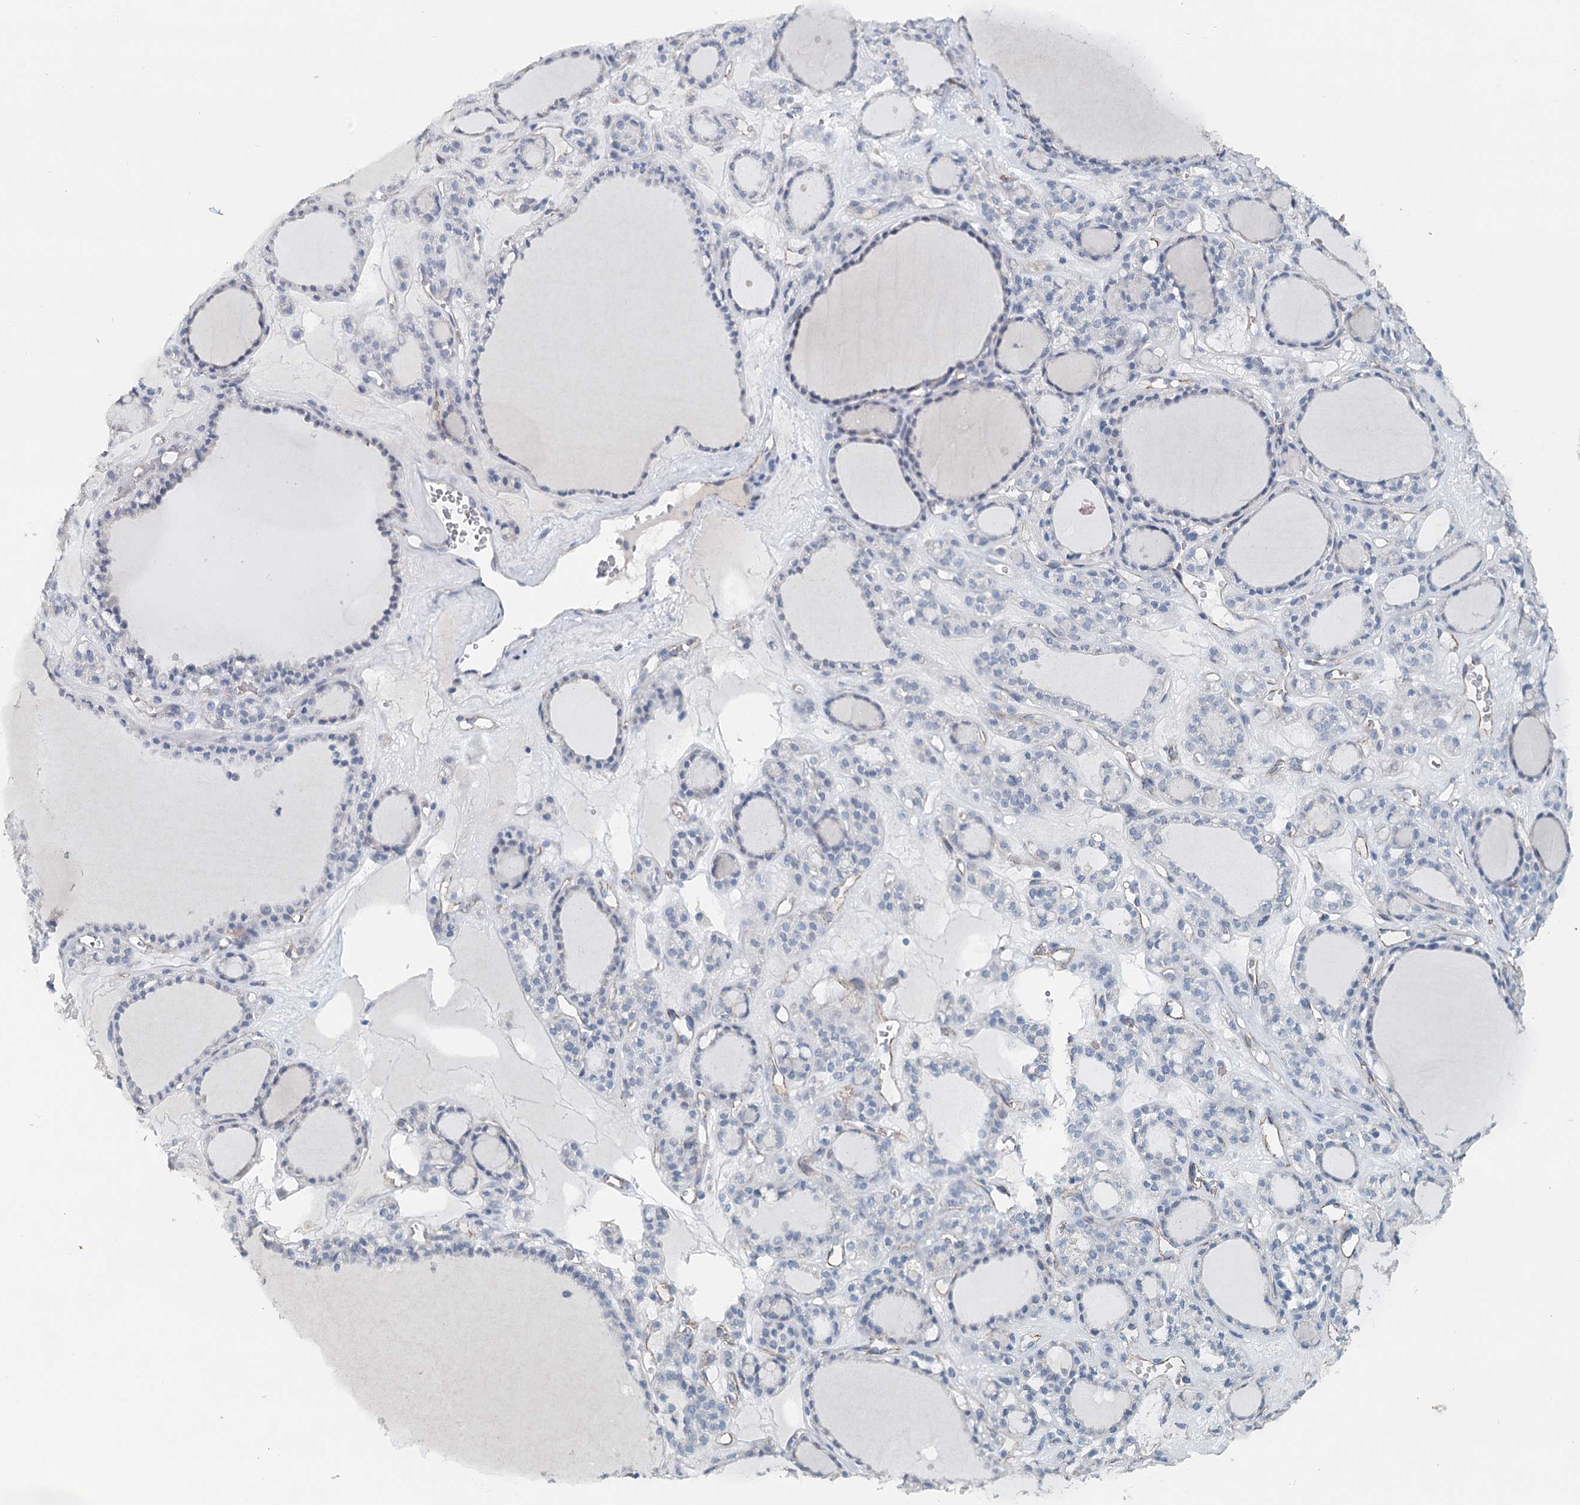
{"staining": {"intensity": "negative", "quantity": "none", "location": "none"}, "tissue": "thyroid gland", "cell_type": "Glandular cells", "image_type": "normal", "snomed": [{"axis": "morphology", "description": "Normal tissue, NOS"}, {"axis": "topography", "description": "Thyroid gland"}], "caption": "A photomicrograph of thyroid gland stained for a protein shows no brown staining in glandular cells. (DAB immunohistochemistry, high magnification).", "gene": "SYNPO", "patient": {"sex": "female", "age": 28}}